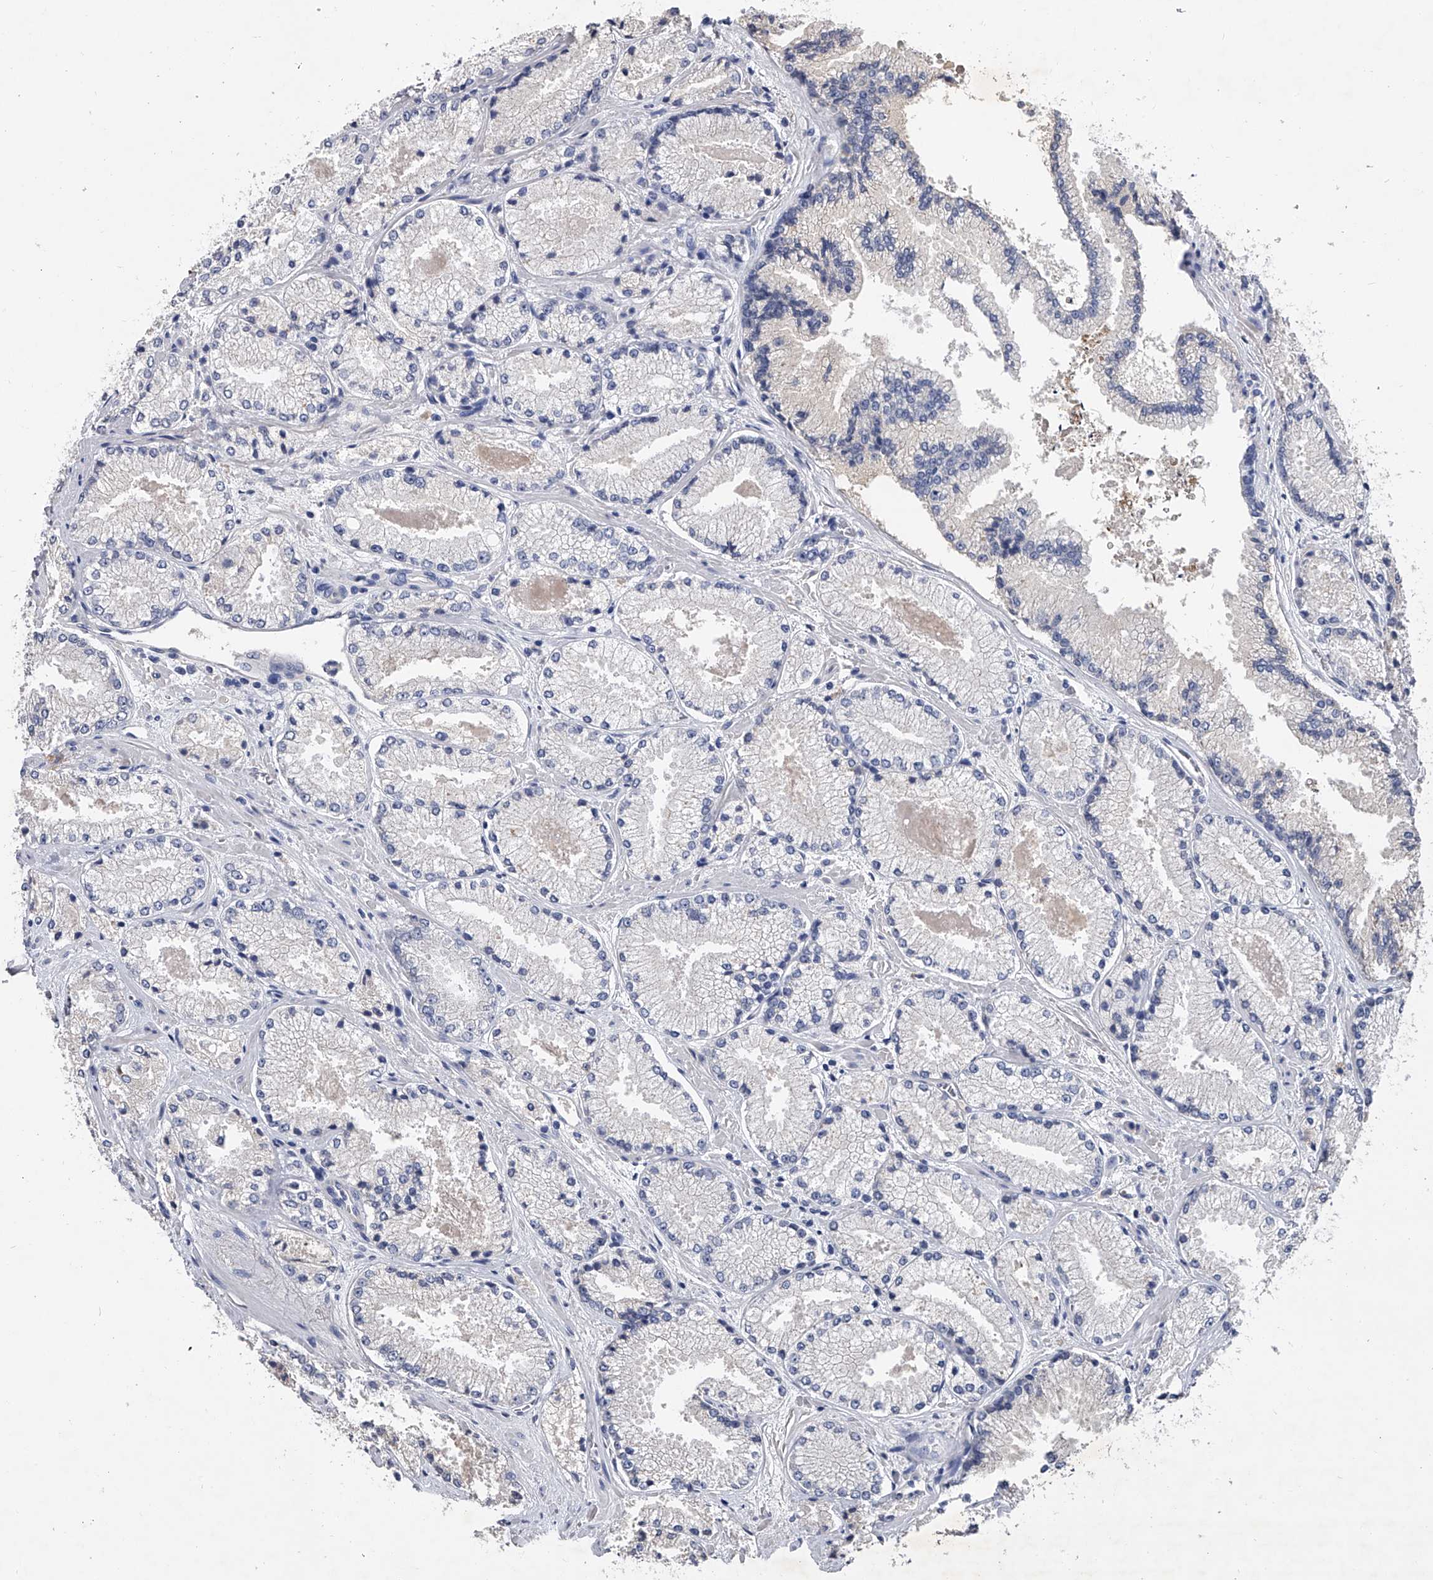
{"staining": {"intensity": "negative", "quantity": "none", "location": "none"}, "tissue": "prostate cancer", "cell_type": "Tumor cells", "image_type": "cancer", "snomed": [{"axis": "morphology", "description": "Adenocarcinoma, High grade"}, {"axis": "topography", "description": "Prostate"}], "caption": "High power microscopy image of an immunohistochemistry (IHC) micrograph of prostate cancer, revealing no significant positivity in tumor cells. Nuclei are stained in blue.", "gene": "EFCAB7", "patient": {"sex": "male", "age": 73}}